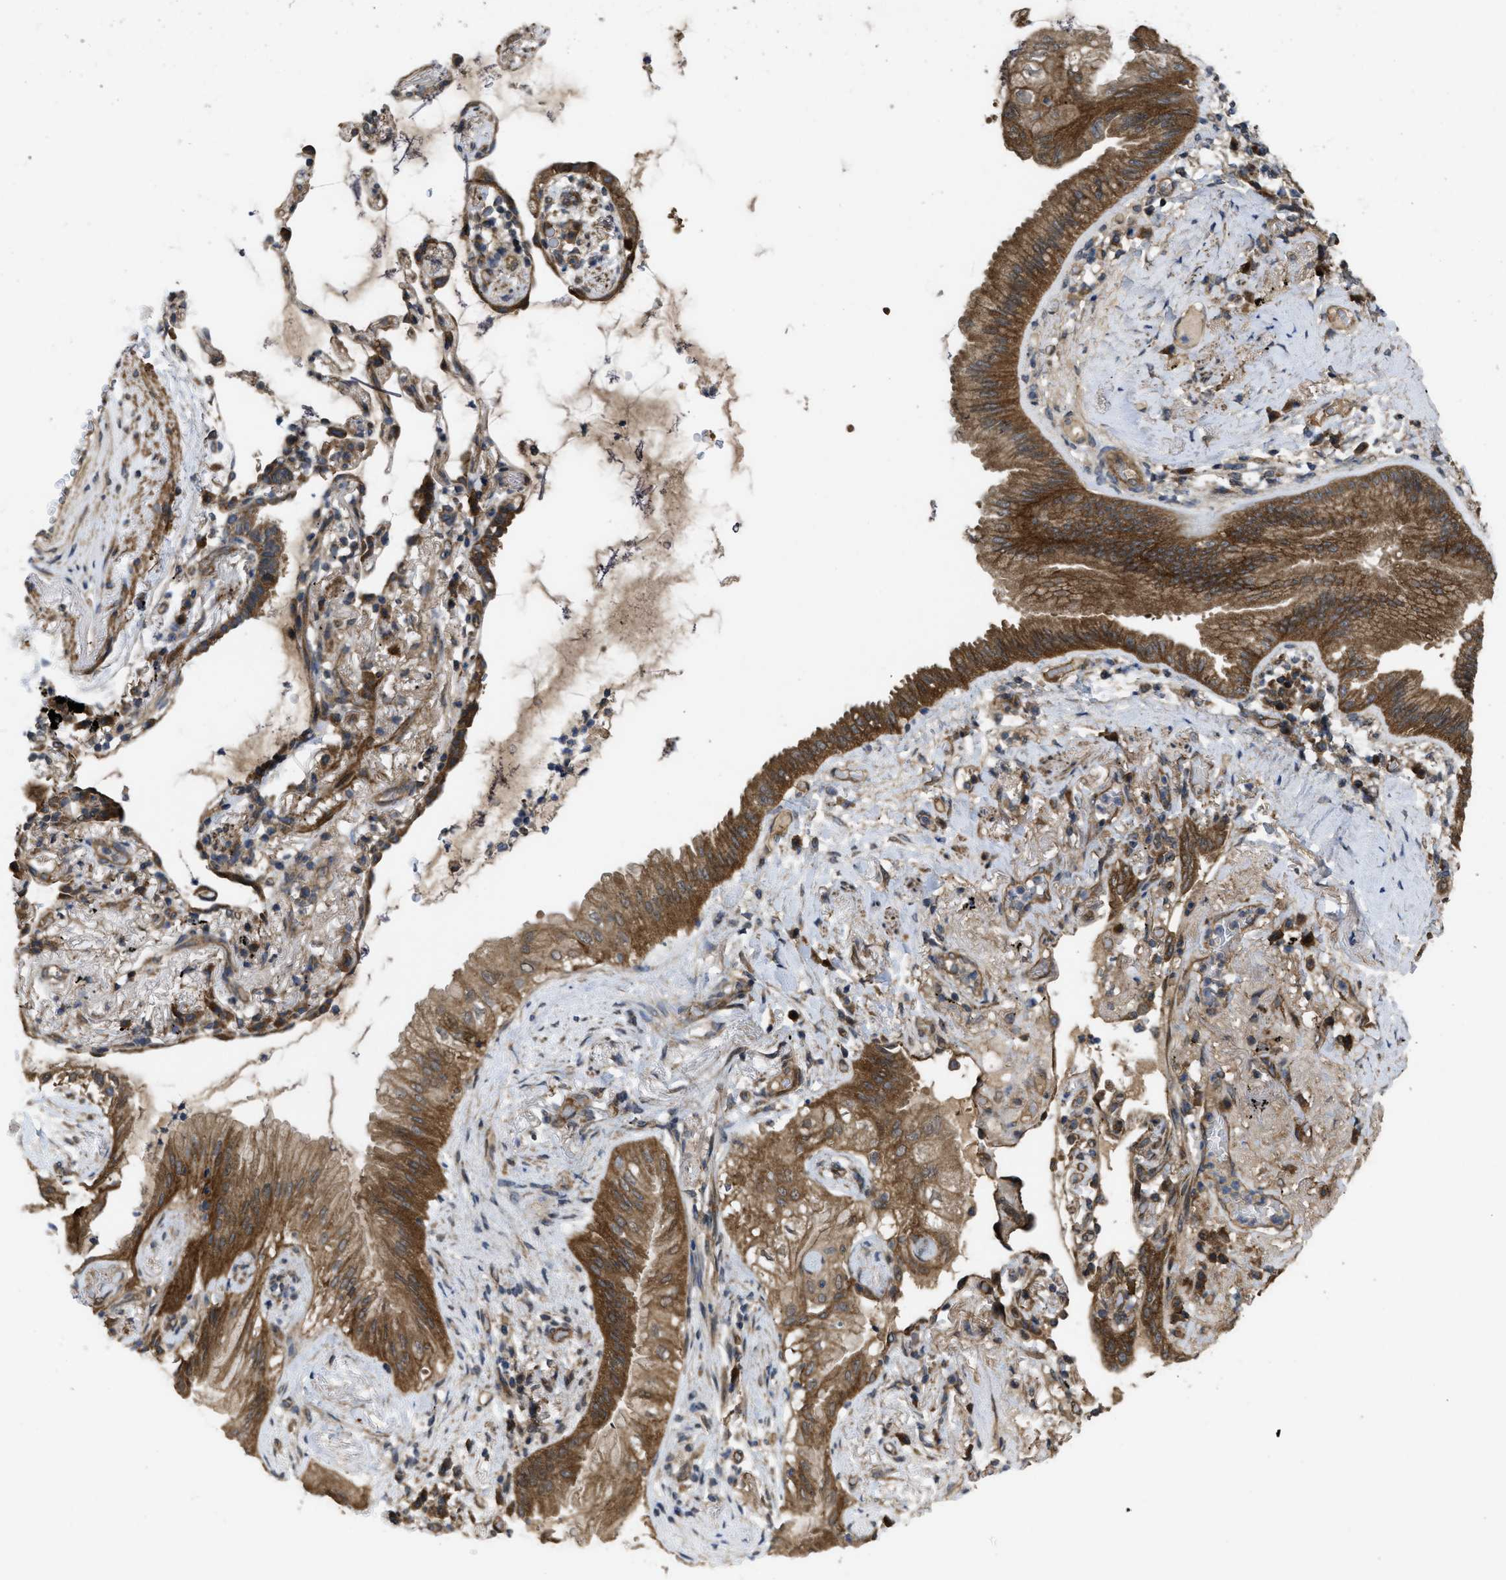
{"staining": {"intensity": "strong", "quantity": ">75%", "location": "cytoplasmic/membranous"}, "tissue": "lung cancer", "cell_type": "Tumor cells", "image_type": "cancer", "snomed": [{"axis": "morphology", "description": "Normal tissue, NOS"}, {"axis": "morphology", "description": "Adenocarcinoma, NOS"}, {"axis": "topography", "description": "Bronchus"}, {"axis": "topography", "description": "Lung"}], "caption": "An immunohistochemistry (IHC) photomicrograph of tumor tissue is shown. Protein staining in brown highlights strong cytoplasmic/membranous positivity in lung adenocarcinoma within tumor cells.", "gene": "FZD6", "patient": {"sex": "female", "age": 70}}